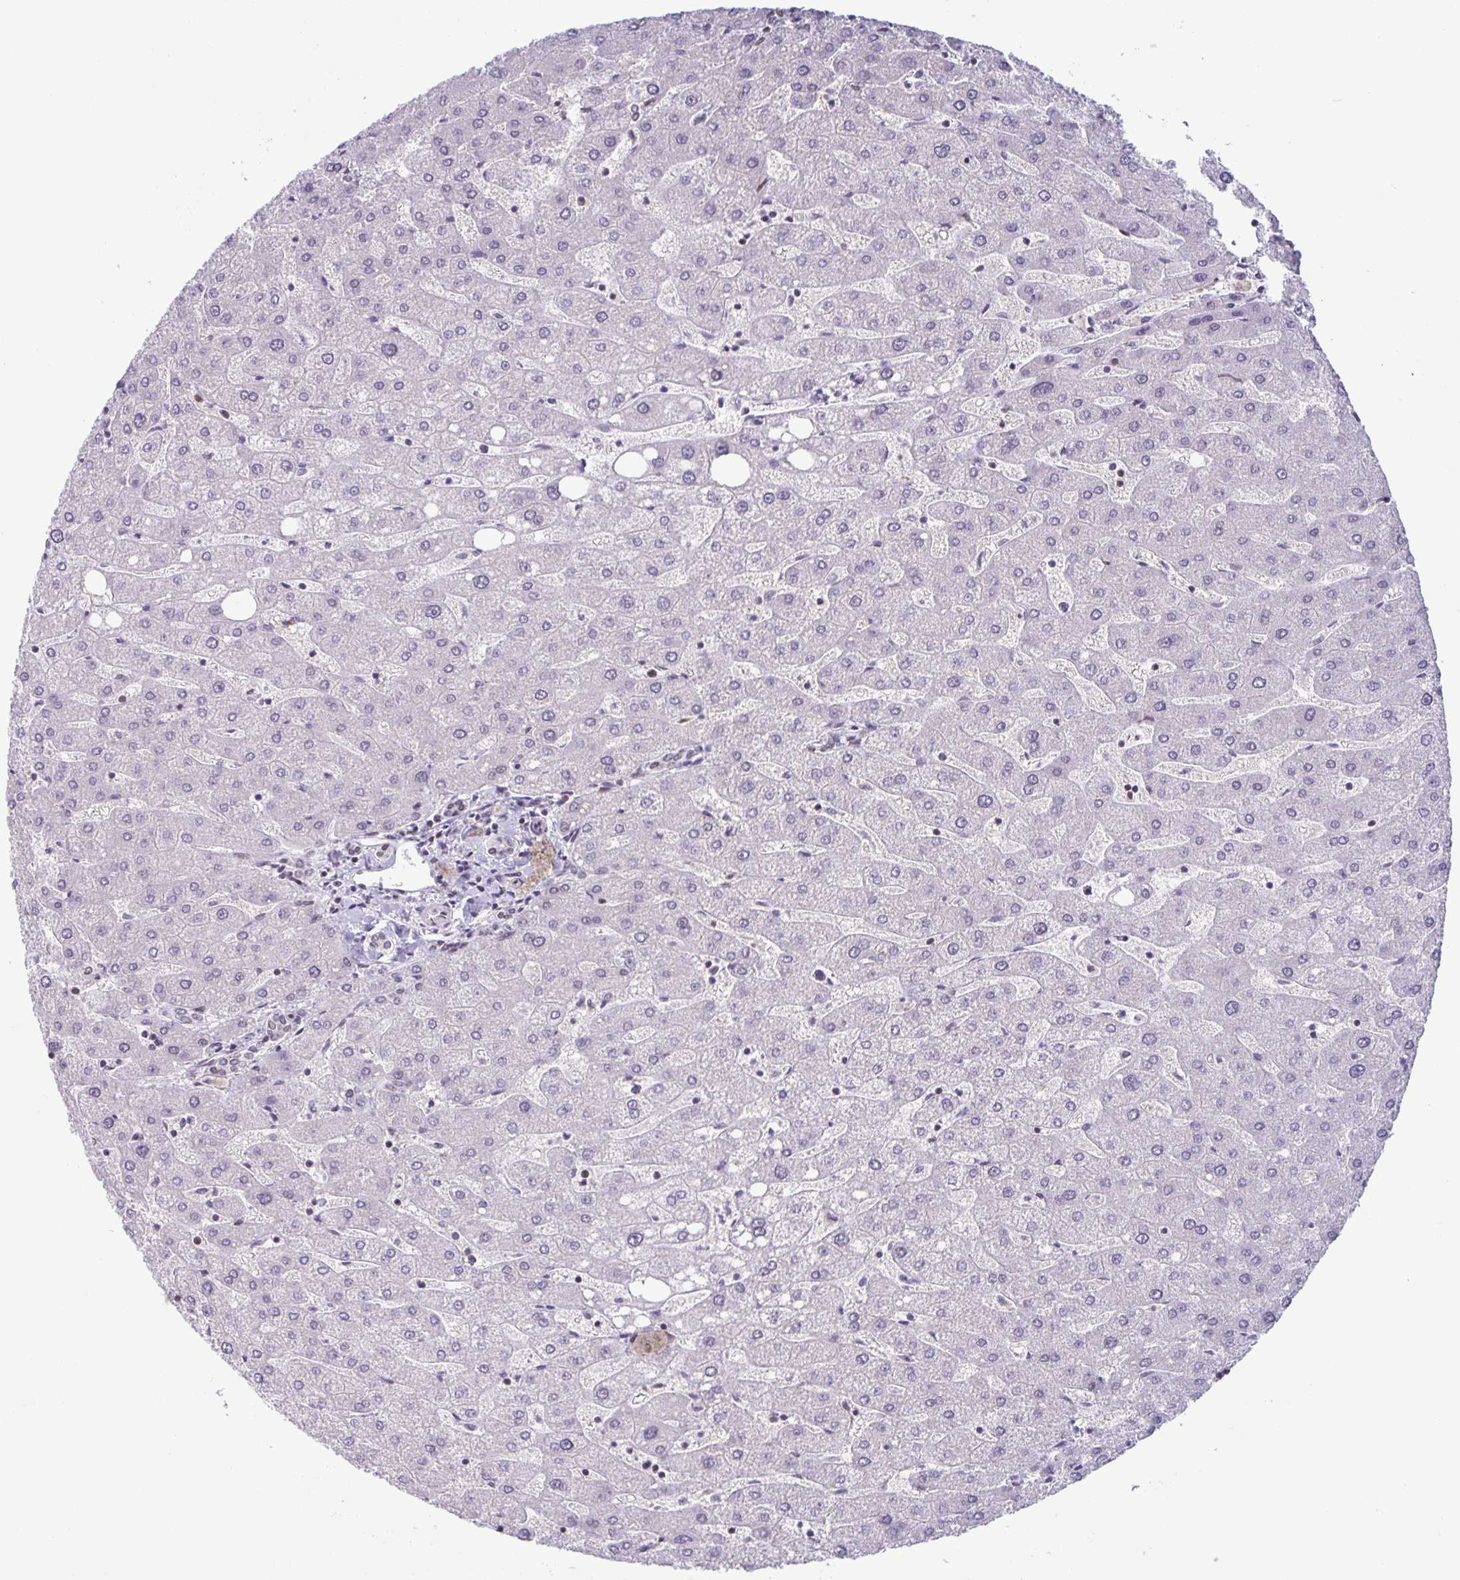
{"staining": {"intensity": "weak", "quantity": "25%-75%", "location": "nuclear"}, "tissue": "liver", "cell_type": "Cholangiocytes", "image_type": "normal", "snomed": [{"axis": "morphology", "description": "Normal tissue, NOS"}, {"axis": "topography", "description": "Liver"}], "caption": "Benign liver displays weak nuclear expression in about 25%-75% of cholangiocytes, visualized by immunohistochemistry.", "gene": "JUND", "patient": {"sex": "male", "age": 67}}